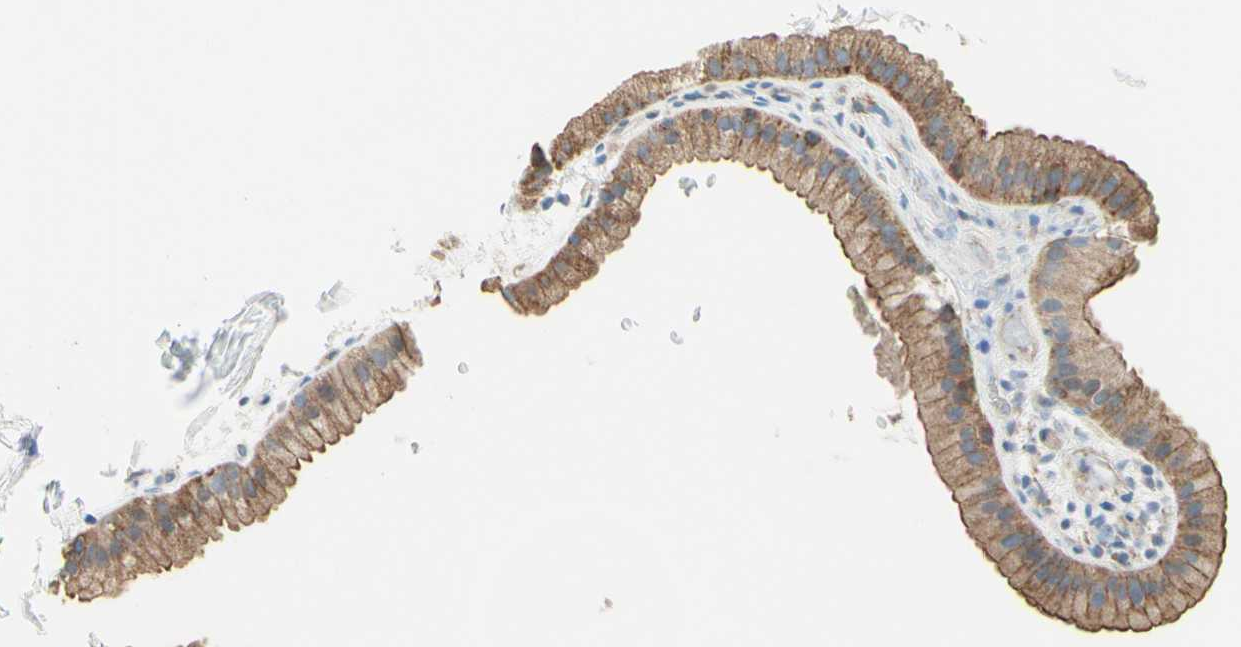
{"staining": {"intensity": "strong", "quantity": ">75%", "location": "cytoplasmic/membranous"}, "tissue": "gallbladder", "cell_type": "Glandular cells", "image_type": "normal", "snomed": [{"axis": "morphology", "description": "Normal tissue, NOS"}, {"axis": "topography", "description": "Gallbladder"}], "caption": "This is an image of immunohistochemistry staining of benign gallbladder, which shows strong expression in the cytoplasmic/membranous of glandular cells.", "gene": "SEMA4C", "patient": {"sex": "female", "age": 64}}